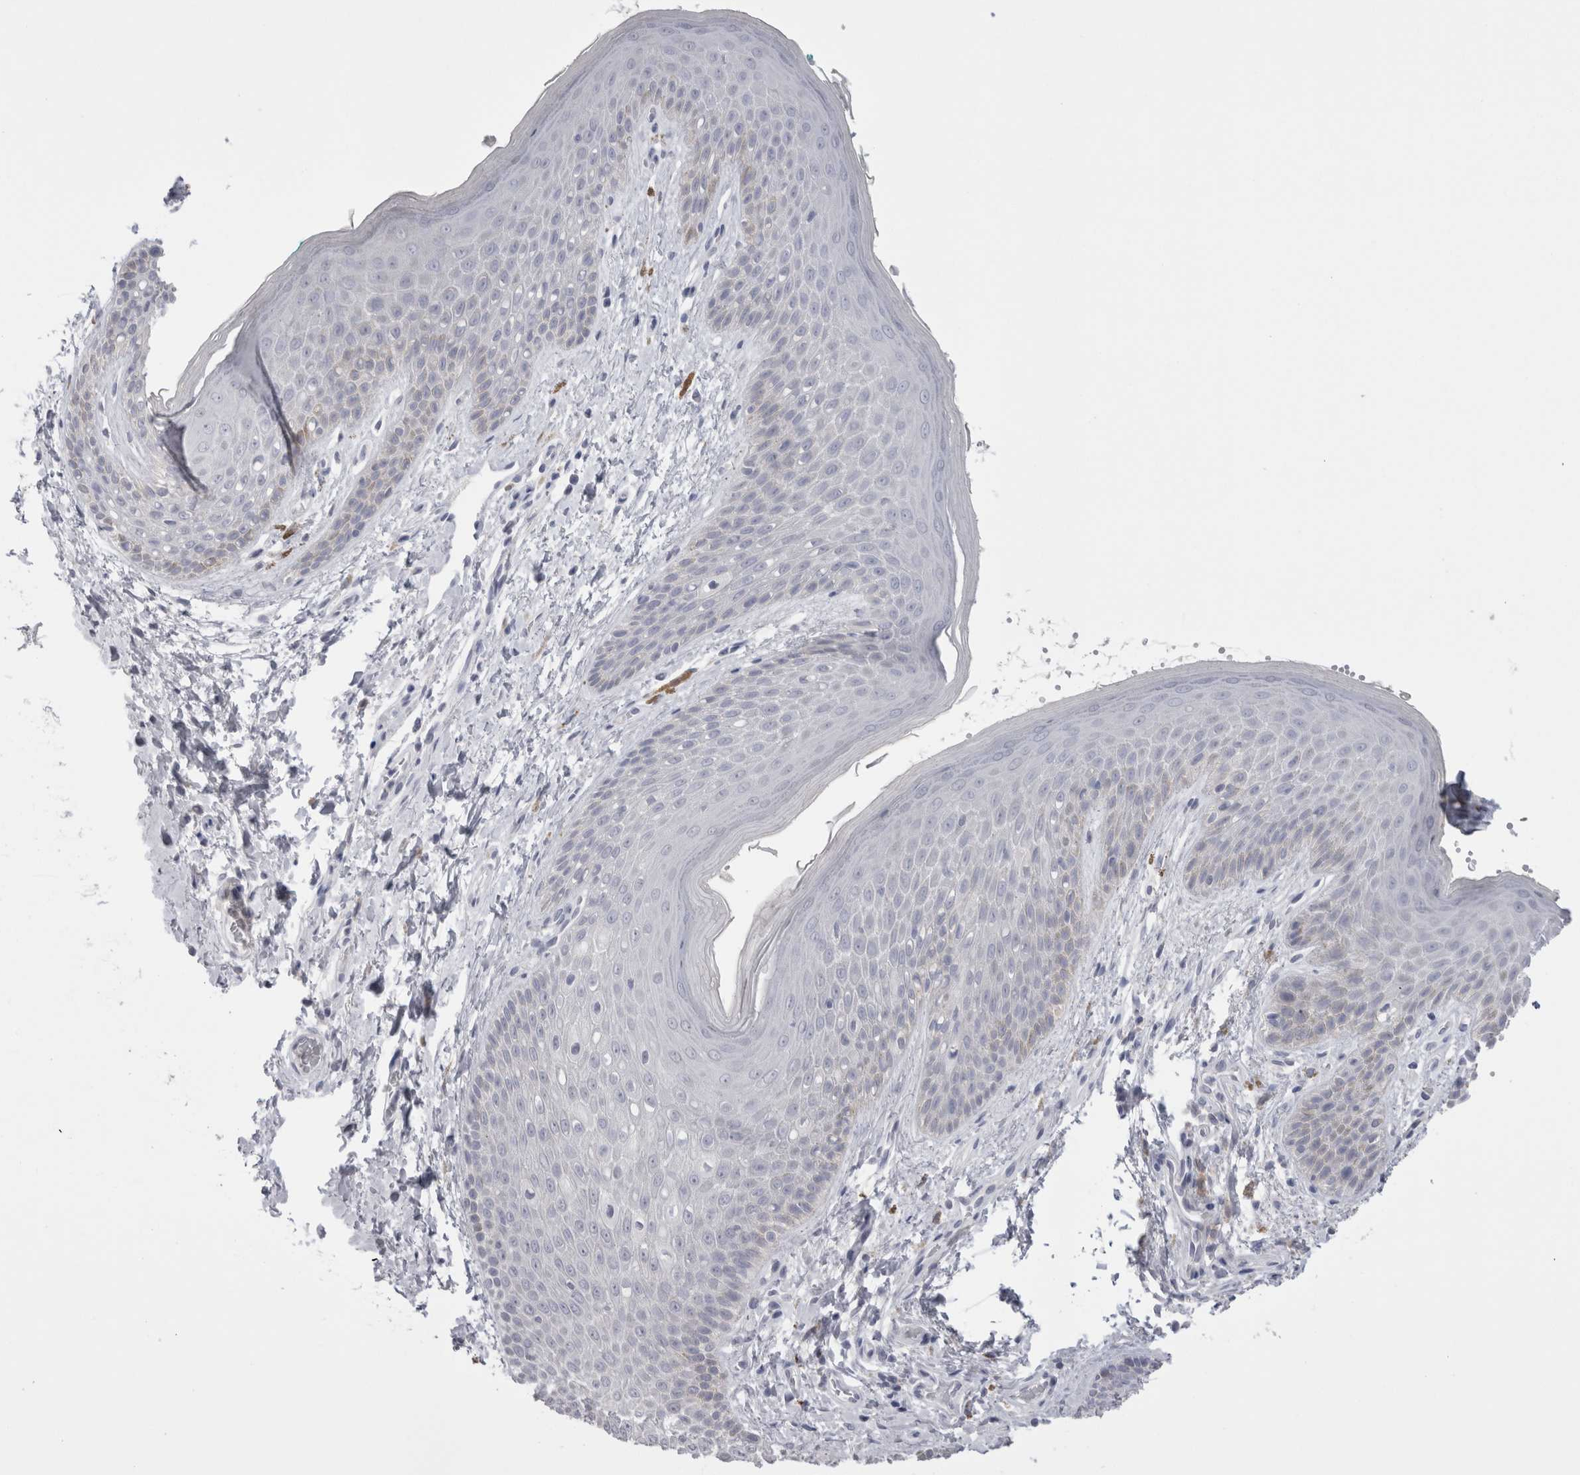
{"staining": {"intensity": "negative", "quantity": "none", "location": "none"}, "tissue": "skin", "cell_type": "Epidermal cells", "image_type": "normal", "snomed": [{"axis": "morphology", "description": "Normal tissue, NOS"}, {"axis": "topography", "description": "Anal"}], "caption": "Normal skin was stained to show a protein in brown. There is no significant expression in epidermal cells. The staining is performed using DAB (3,3'-diaminobenzidine) brown chromogen with nuclei counter-stained in using hematoxylin.", "gene": "SUCNR1", "patient": {"sex": "male", "age": 74}}